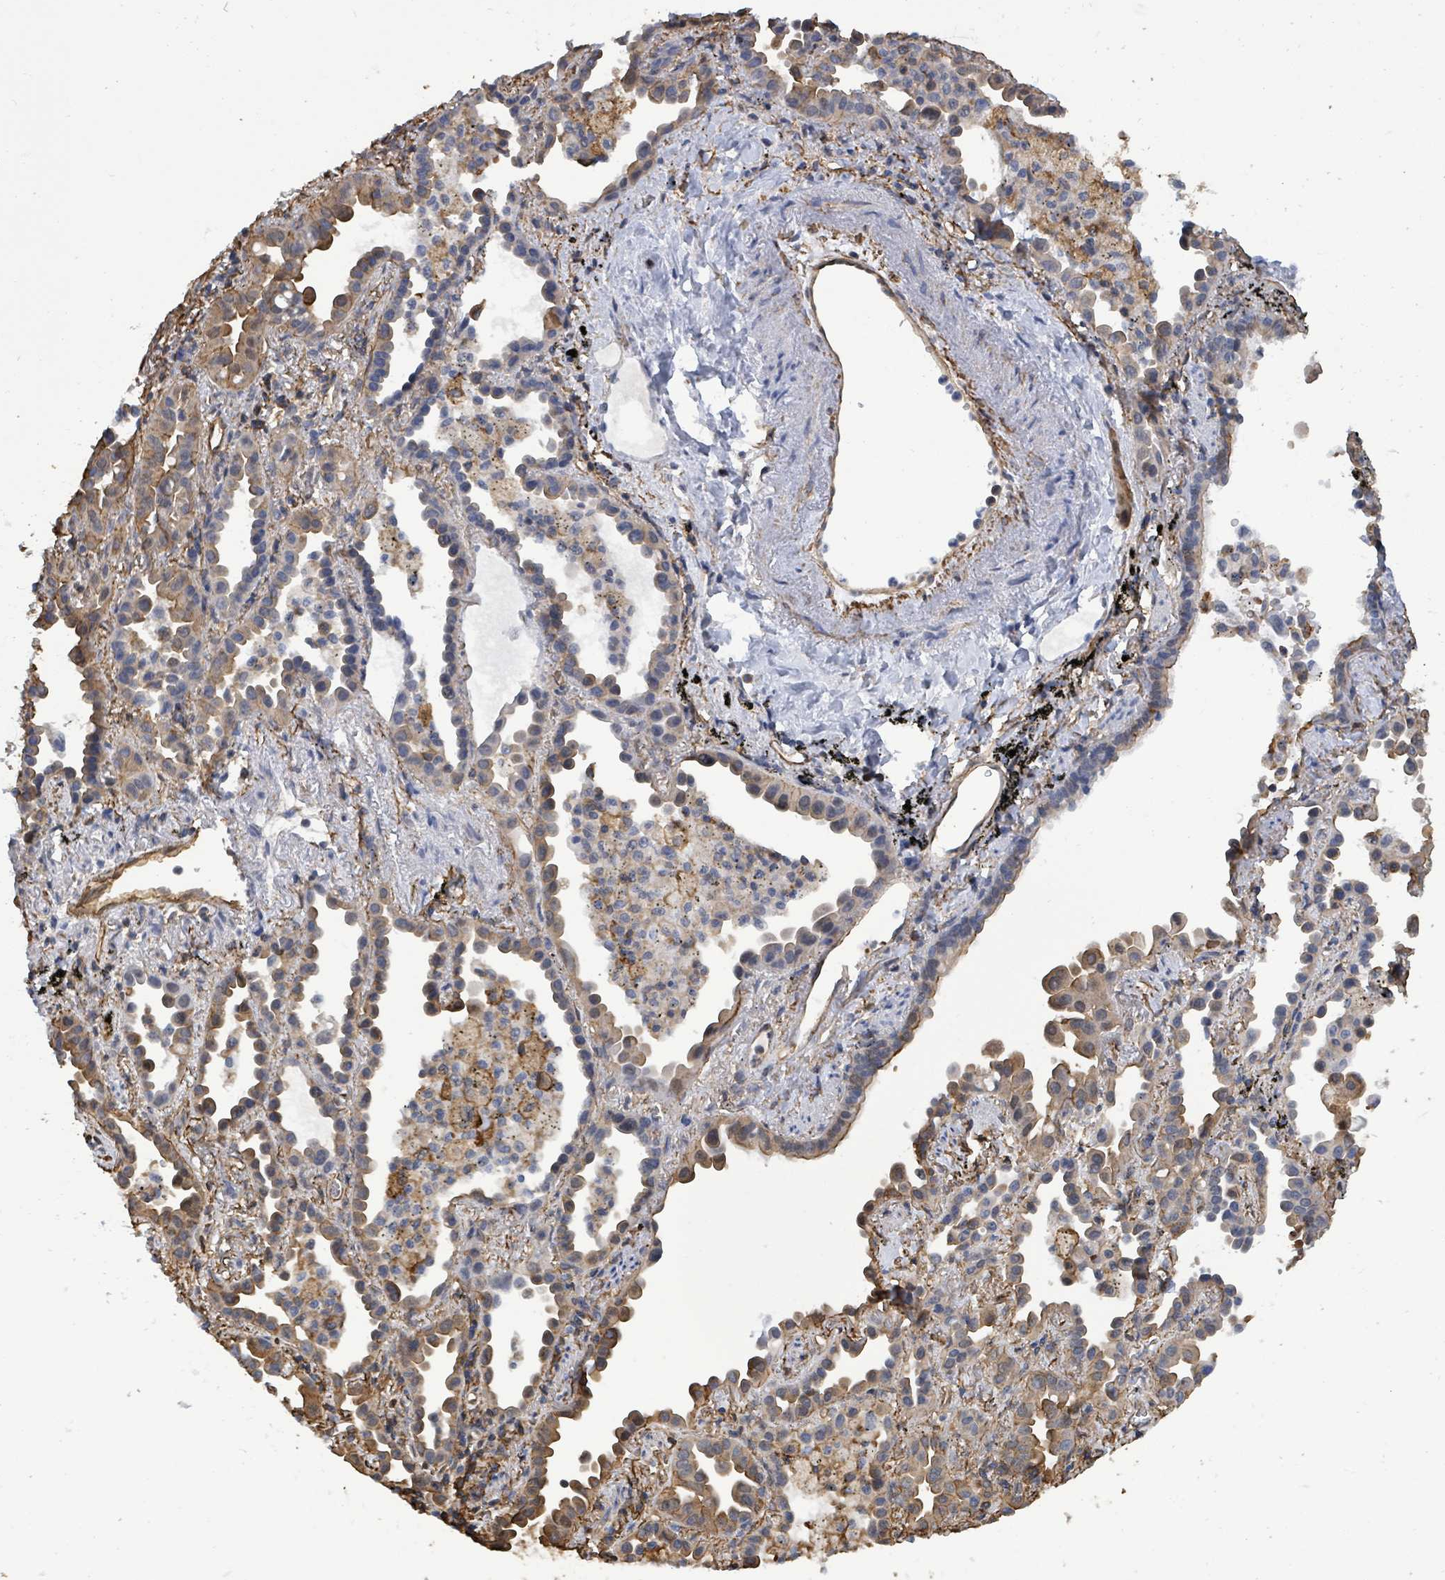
{"staining": {"intensity": "moderate", "quantity": "25%-75%", "location": "cytoplasmic/membranous"}, "tissue": "lung cancer", "cell_type": "Tumor cells", "image_type": "cancer", "snomed": [{"axis": "morphology", "description": "Adenocarcinoma, NOS"}, {"axis": "topography", "description": "Lung"}], "caption": "Human lung cancer stained with a brown dye exhibits moderate cytoplasmic/membranous positive expression in about 25%-75% of tumor cells.", "gene": "PRKRIP1", "patient": {"sex": "male", "age": 68}}